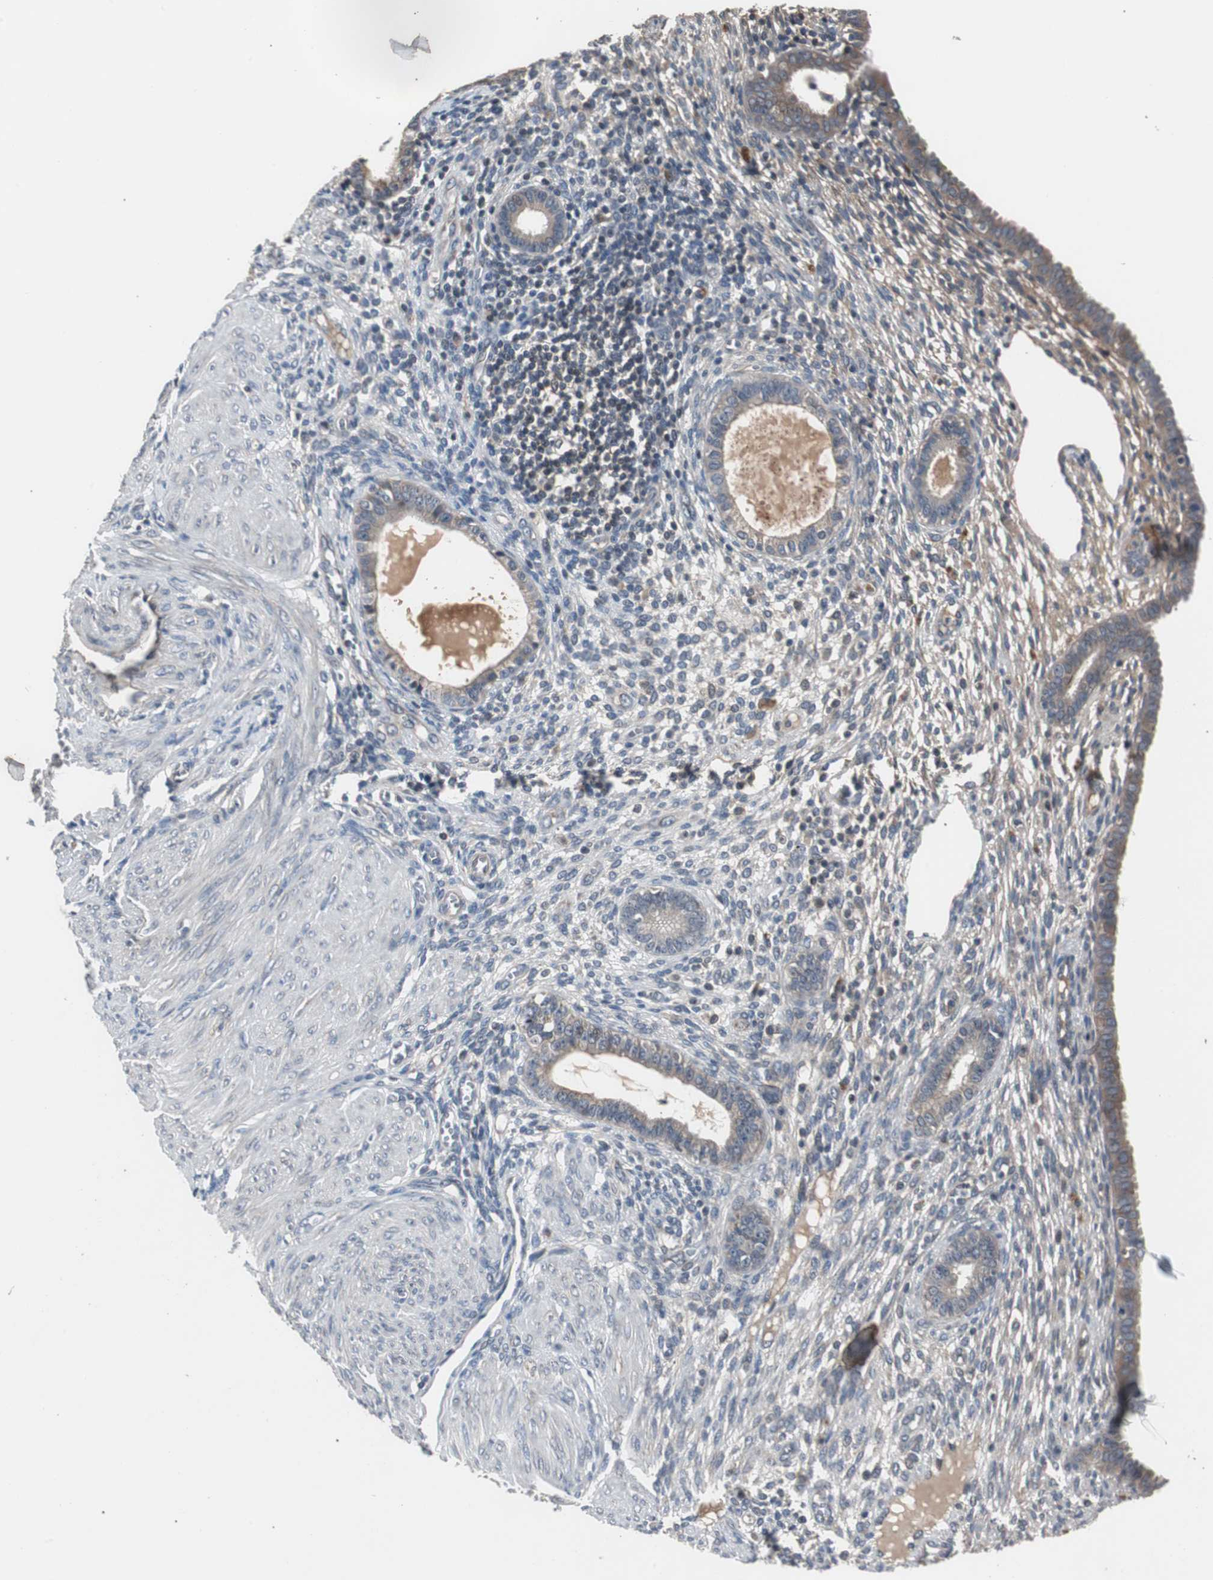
{"staining": {"intensity": "negative", "quantity": "none", "location": "none"}, "tissue": "endometrium", "cell_type": "Cells in endometrial stroma", "image_type": "normal", "snomed": [{"axis": "morphology", "description": "Normal tissue, NOS"}, {"axis": "topography", "description": "Endometrium"}], "caption": "The photomicrograph reveals no significant staining in cells in endometrial stroma of endometrium. (IHC, brightfield microscopy, high magnification).", "gene": "ZMPSTE24", "patient": {"sex": "female", "age": 72}}